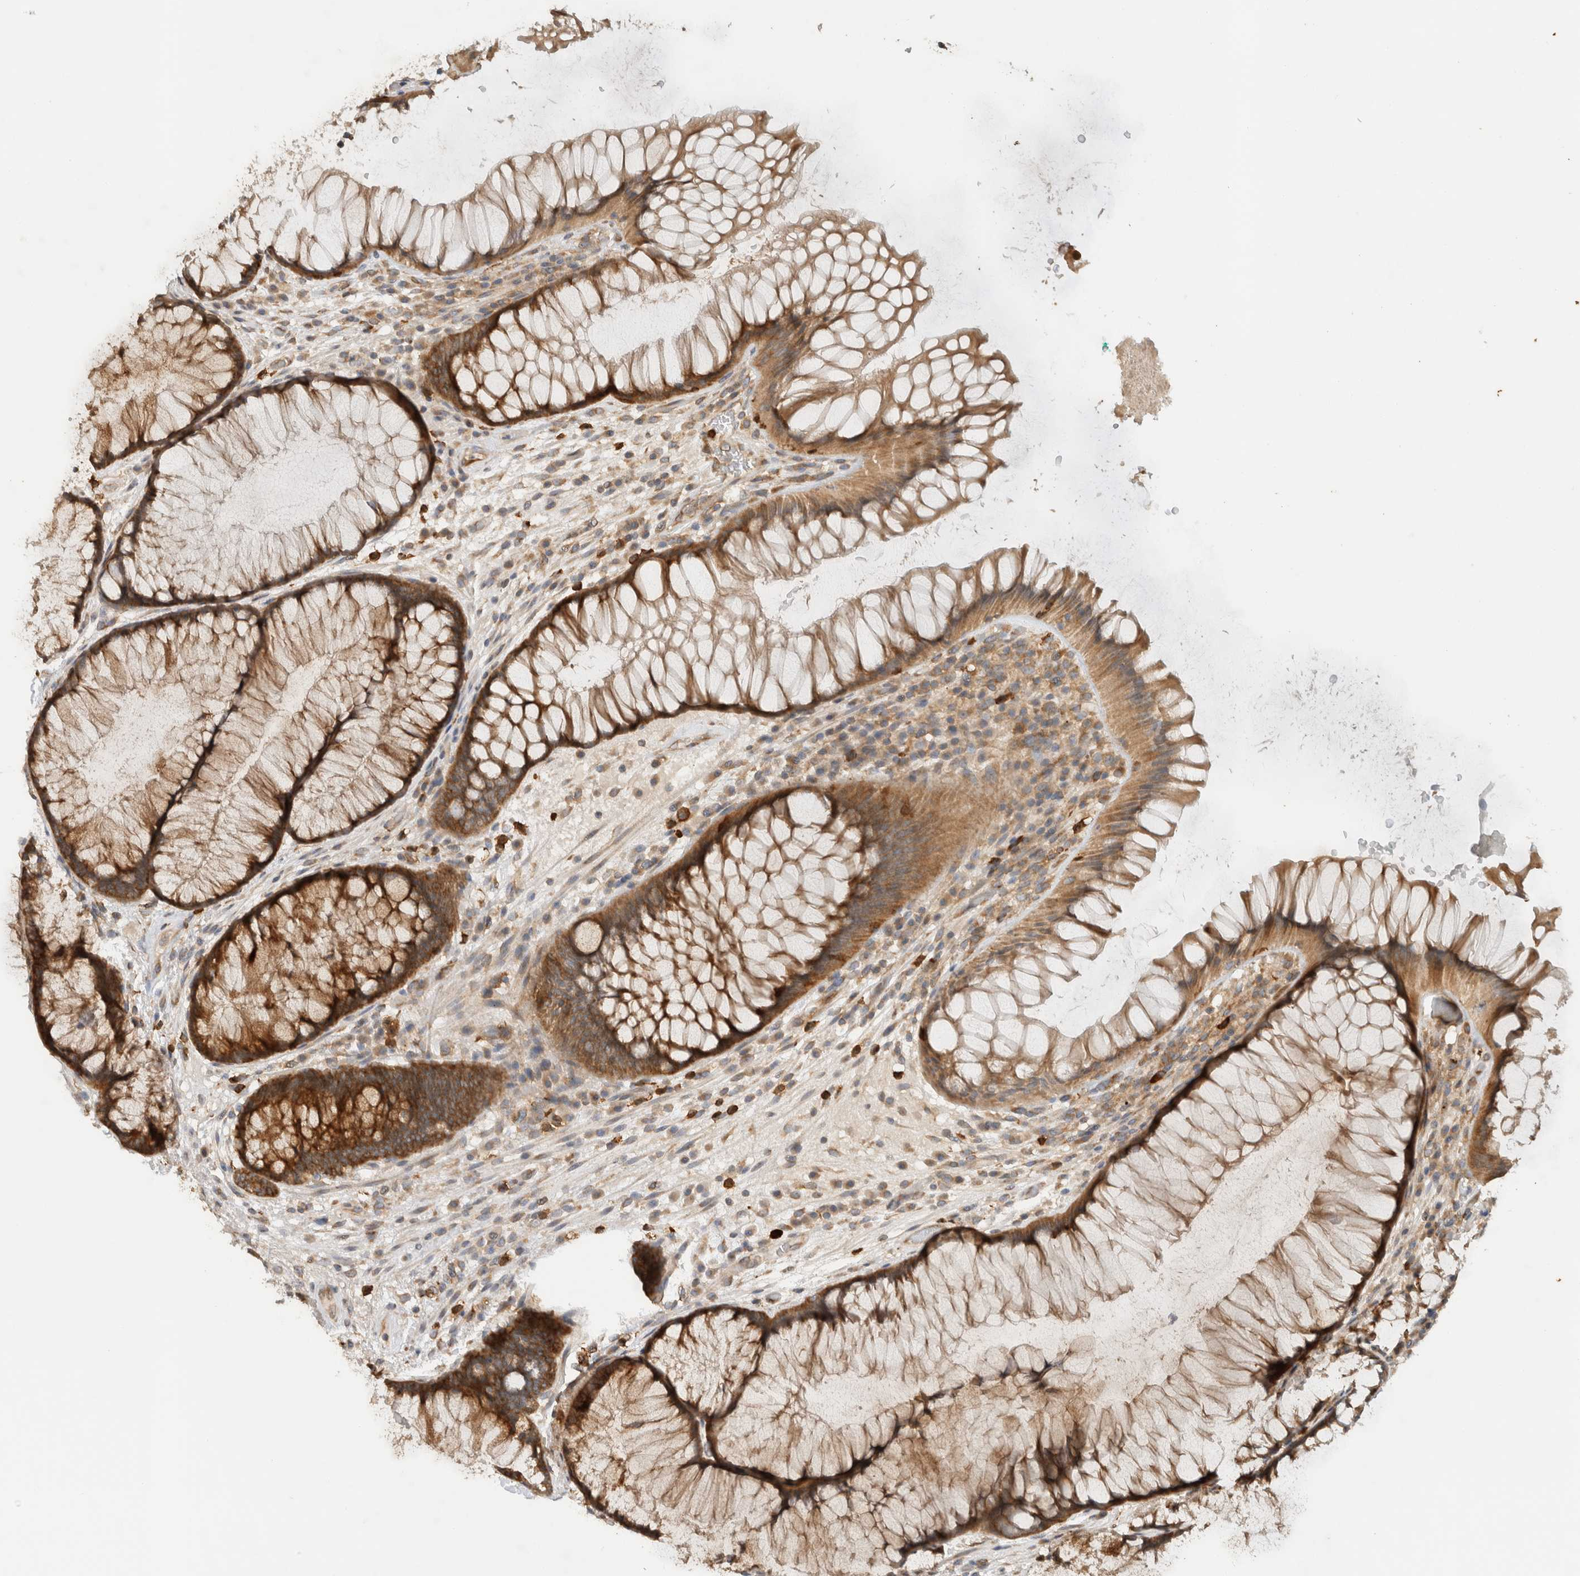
{"staining": {"intensity": "strong", "quantity": ">75%", "location": "cytoplasmic/membranous"}, "tissue": "rectum", "cell_type": "Glandular cells", "image_type": "normal", "snomed": [{"axis": "morphology", "description": "Normal tissue, NOS"}, {"axis": "topography", "description": "Rectum"}], "caption": "This image exhibits normal rectum stained with immunohistochemistry (IHC) to label a protein in brown. The cytoplasmic/membranous of glandular cells show strong positivity for the protein. Nuclei are counter-stained blue.", "gene": "PUM1", "patient": {"sex": "male", "age": 51}}